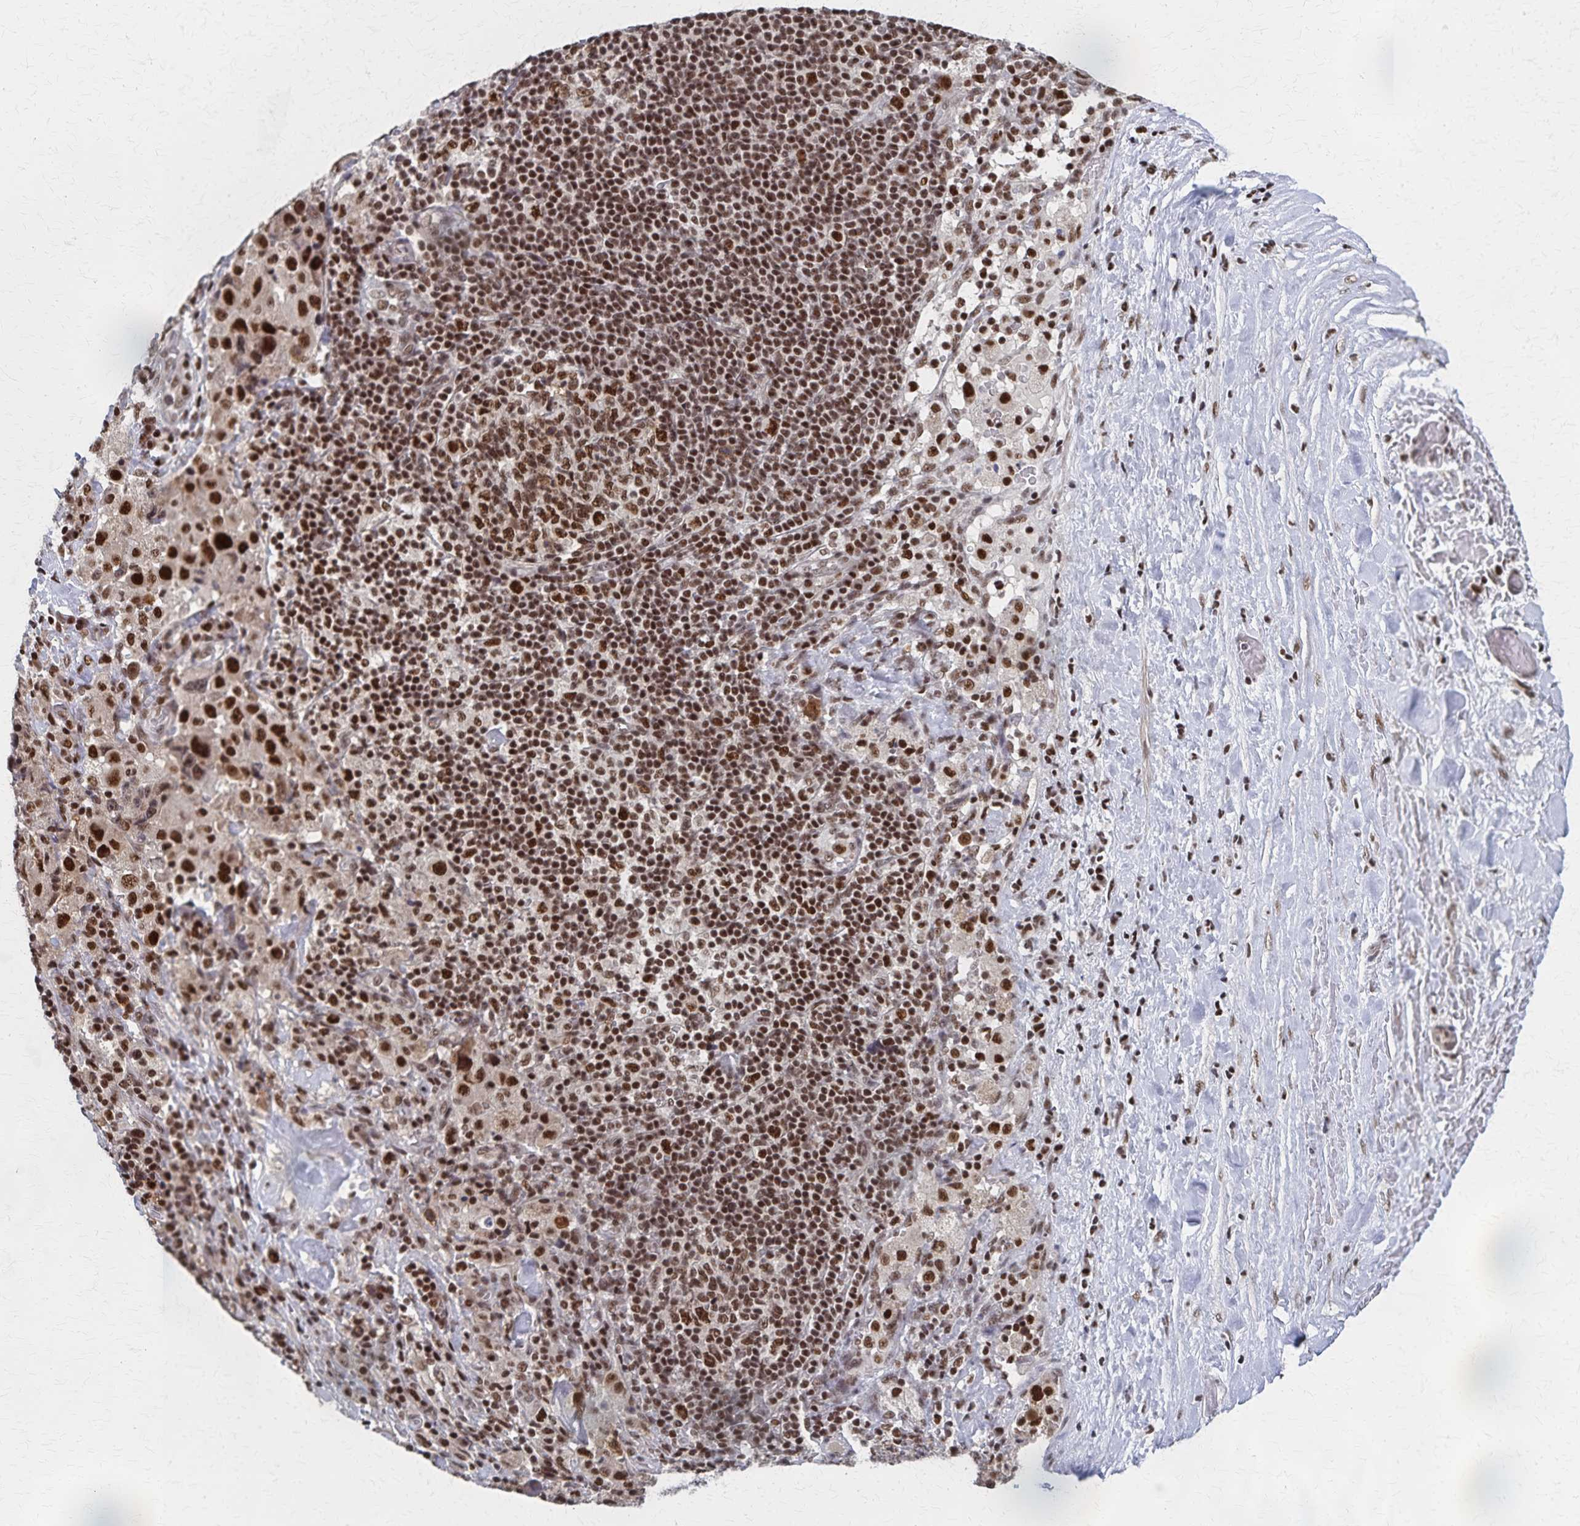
{"staining": {"intensity": "strong", "quantity": ">75%", "location": "nuclear"}, "tissue": "melanoma", "cell_type": "Tumor cells", "image_type": "cancer", "snomed": [{"axis": "morphology", "description": "Malignant melanoma, Metastatic site"}, {"axis": "topography", "description": "Lymph node"}], "caption": "Tumor cells reveal high levels of strong nuclear expression in about >75% of cells in human malignant melanoma (metastatic site). (IHC, brightfield microscopy, high magnification).", "gene": "GTF2B", "patient": {"sex": "male", "age": 62}}